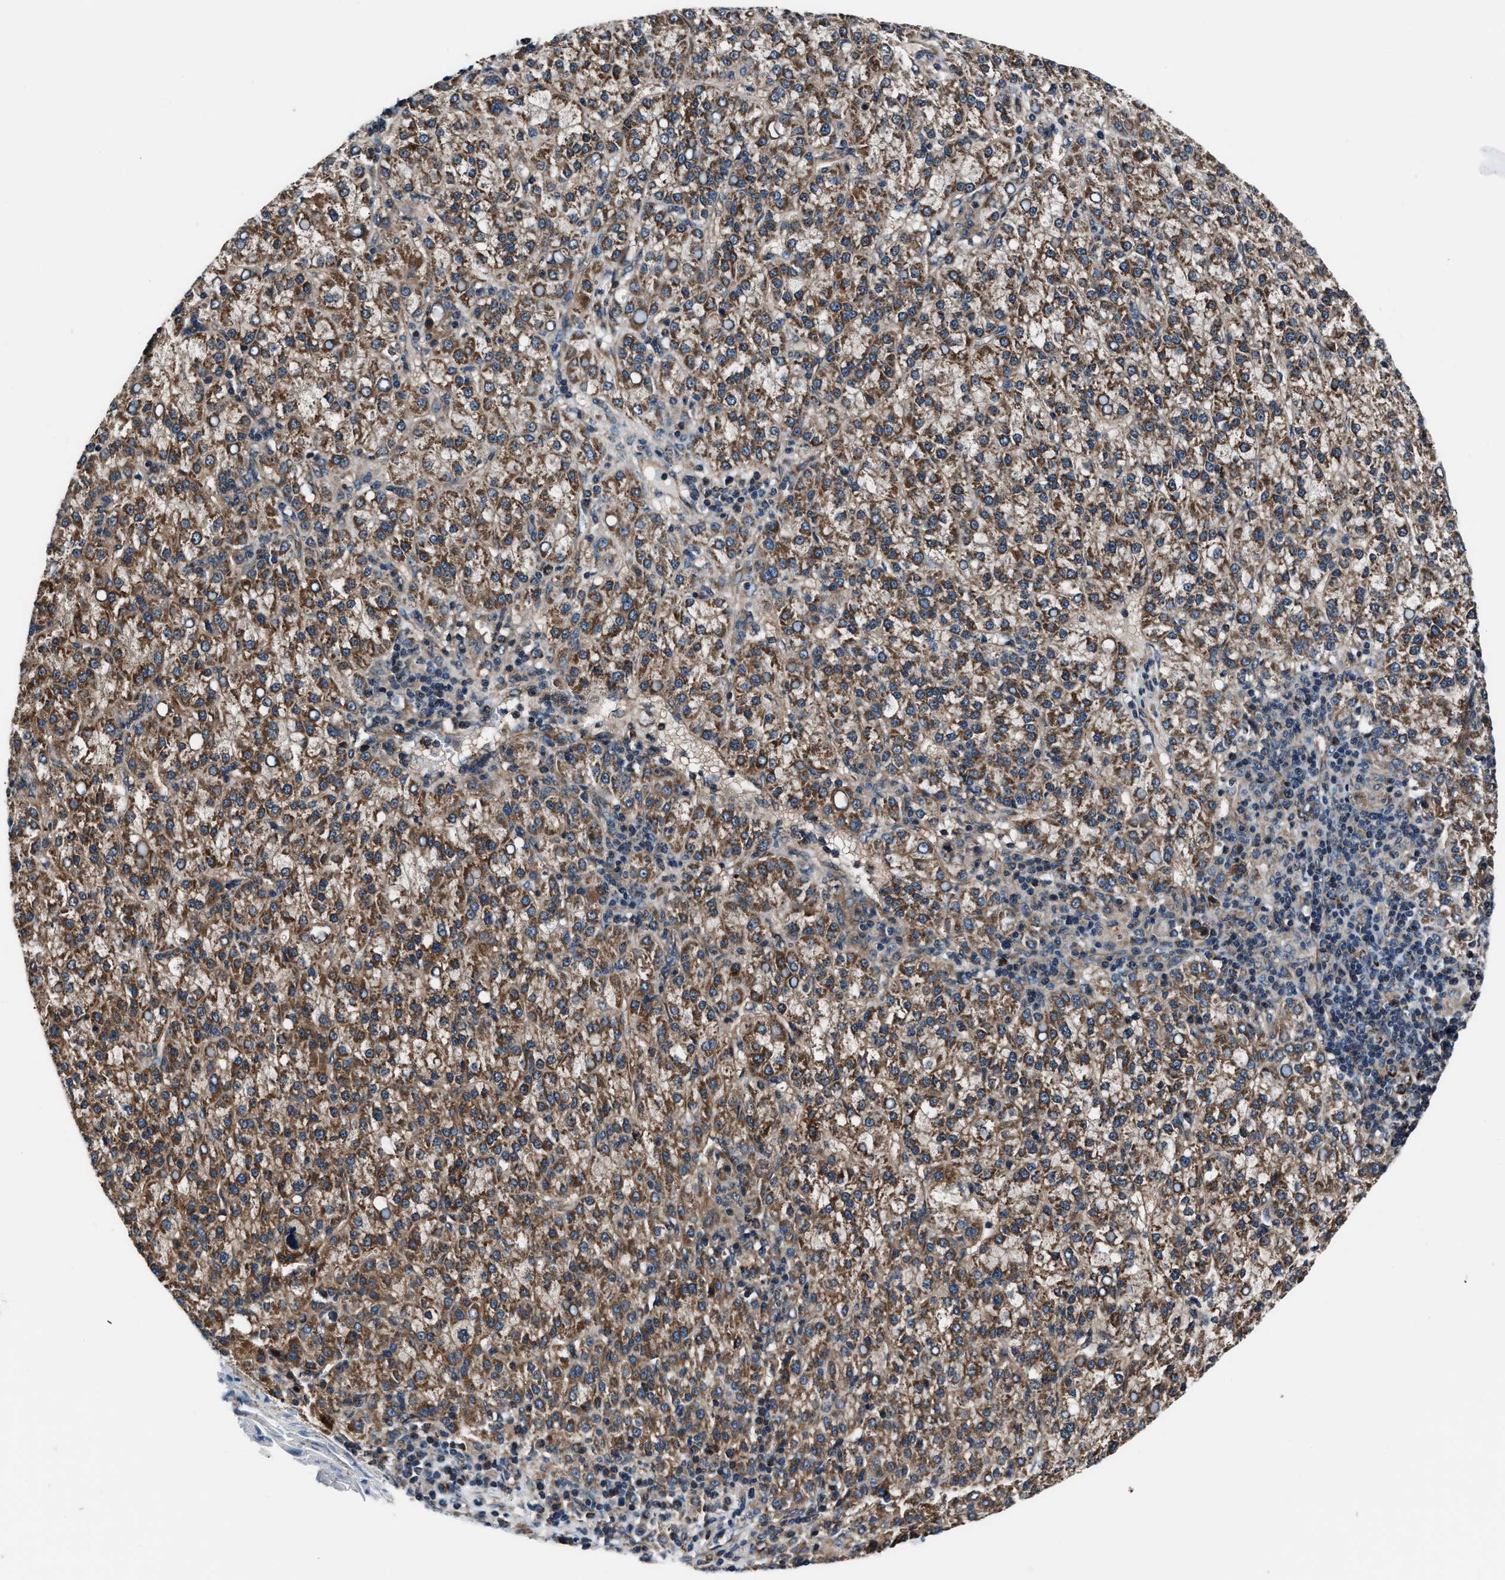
{"staining": {"intensity": "moderate", "quantity": ">75%", "location": "cytoplasmic/membranous"}, "tissue": "liver cancer", "cell_type": "Tumor cells", "image_type": "cancer", "snomed": [{"axis": "morphology", "description": "Carcinoma, Hepatocellular, NOS"}, {"axis": "topography", "description": "Liver"}], "caption": "Immunohistochemical staining of human liver cancer displays medium levels of moderate cytoplasmic/membranous expression in approximately >75% of tumor cells. (brown staining indicates protein expression, while blue staining denotes nuclei).", "gene": "GGCT", "patient": {"sex": "female", "age": 58}}